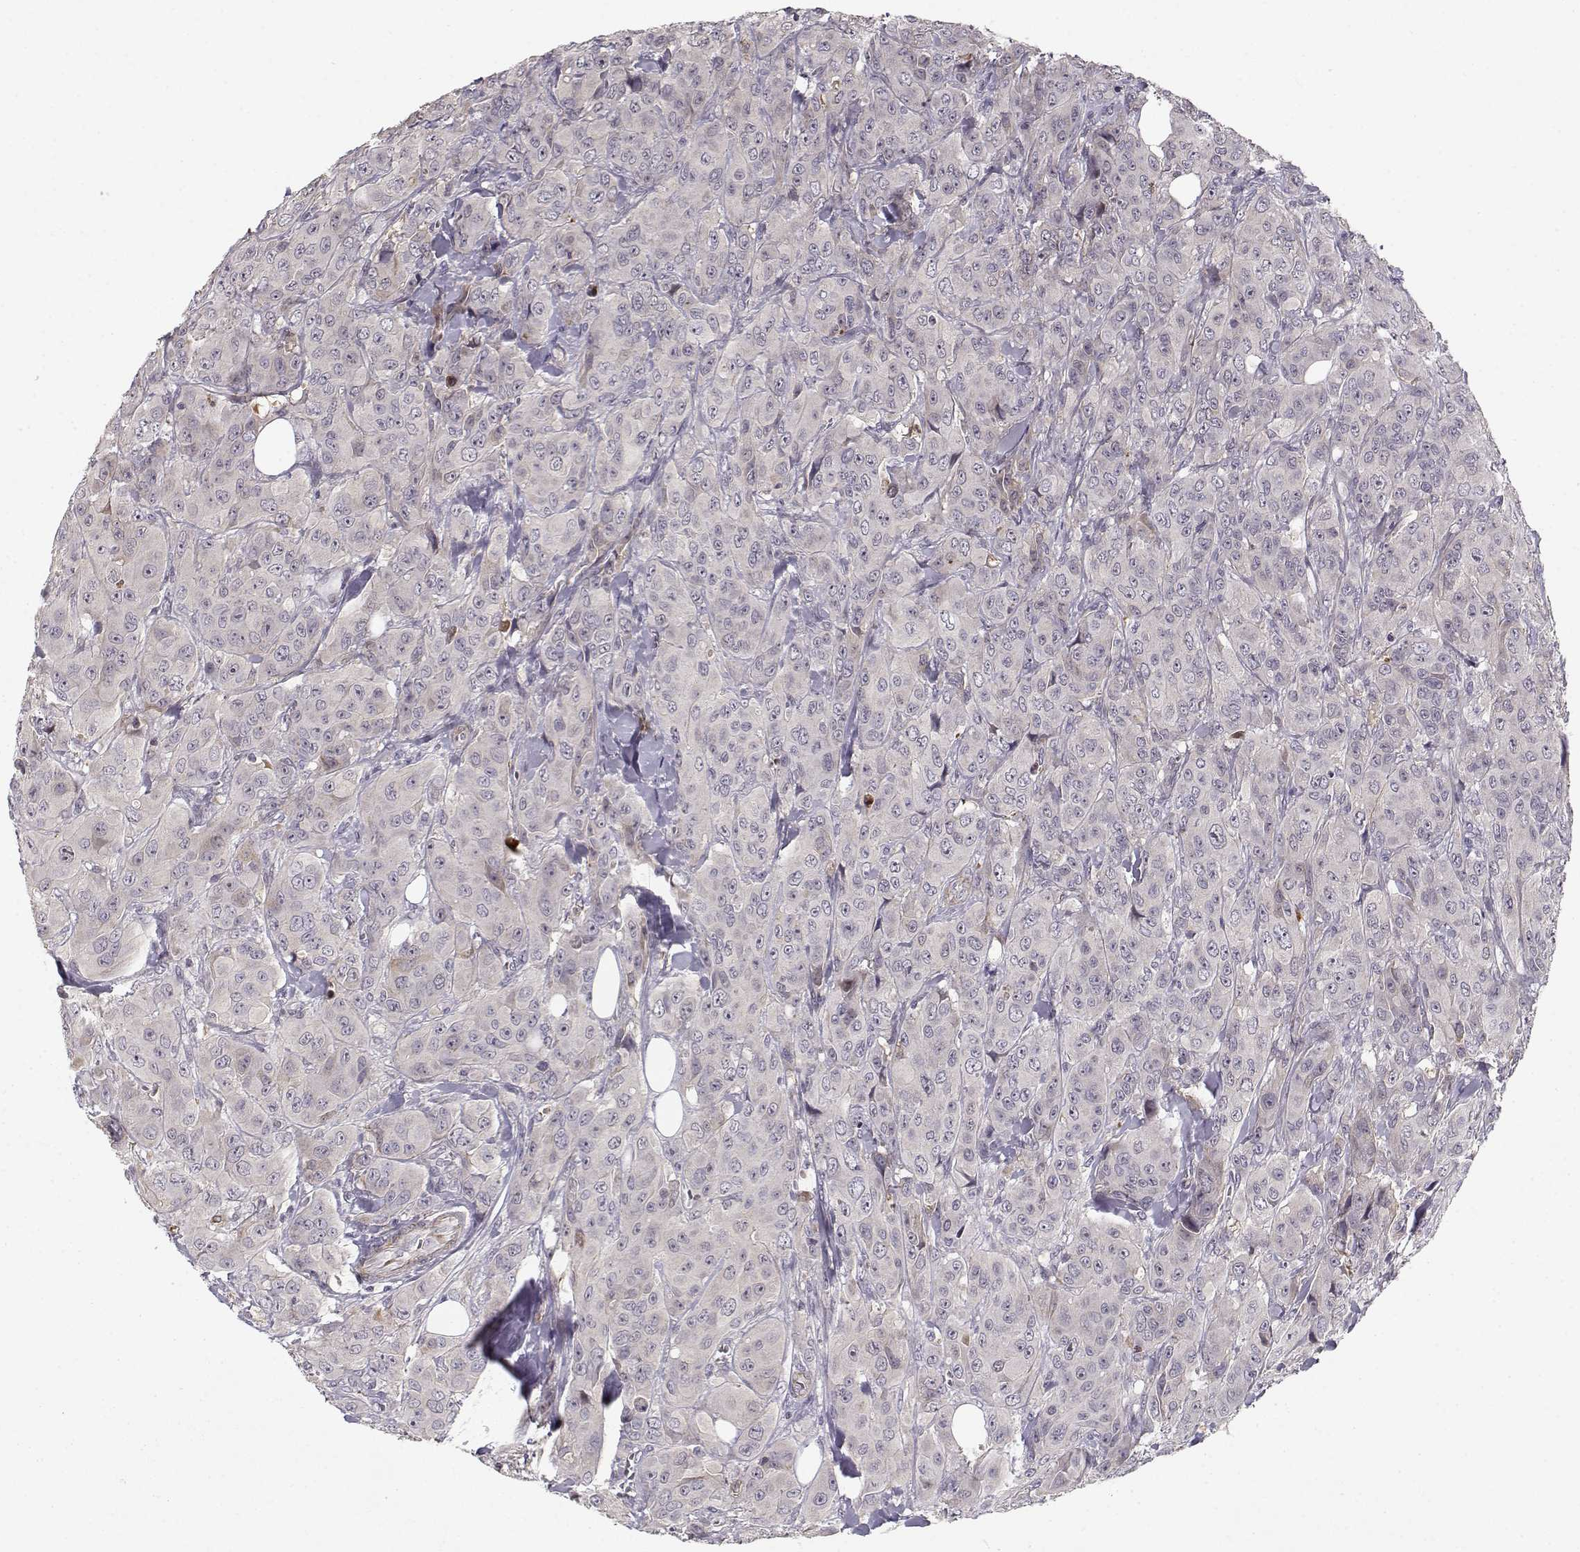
{"staining": {"intensity": "negative", "quantity": "none", "location": "none"}, "tissue": "breast cancer", "cell_type": "Tumor cells", "image_type": "cancer", "snomed": [{"axis": "morphology", "description": "Duct carcinoma"}, {"axis": "topography", "description": "Breast"}], "caption": "Tumor cells show no significant expression in breast cancer.", "gene": "RGS9BP", "patient": {"sex": "female", "age": 43}}